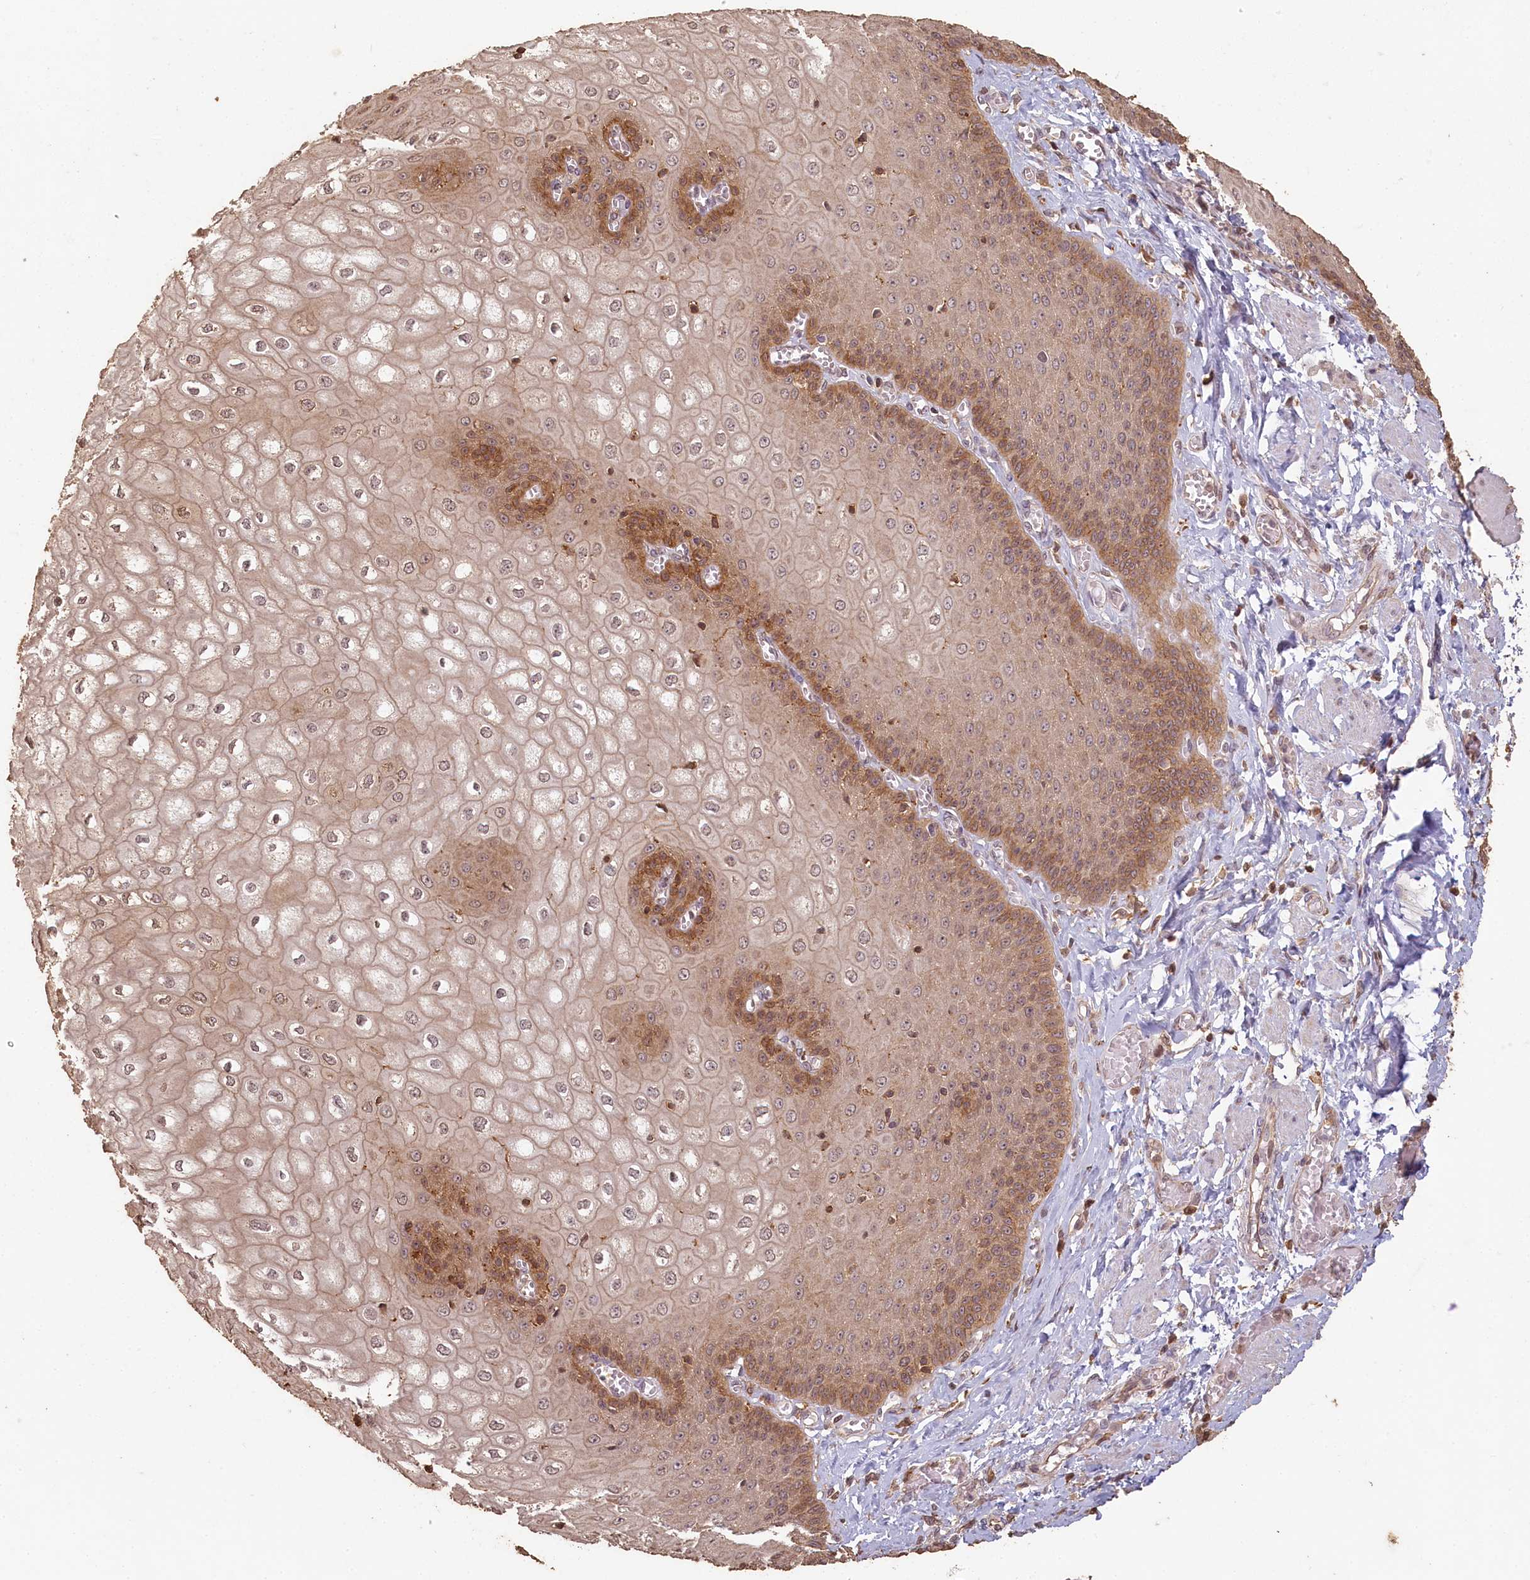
{"staining": {"intensity": "moderate", "quantity": "25%-75%", "location": "cytoplasmic/membranous,nuclear"}, "tissue": "esophagus", "cell_type": "Squamous epithelial cells", "image_type": "normal", "snomed": [{"axis": "morphology", "description": "Normal tissue, NOS"}, {"axis": "topography", "description": "Esophagus"}], "caption": "A high-resolution image shows immunohistochemistry (IHC) staining of normal esophagus, which exhibits moderate cytoplasmic/membranous,nuclear expression in approximately 25%-75% of squamous epithelial cells.", "gene": "MADD", "patient": {"sex": "male", "age": 60}}